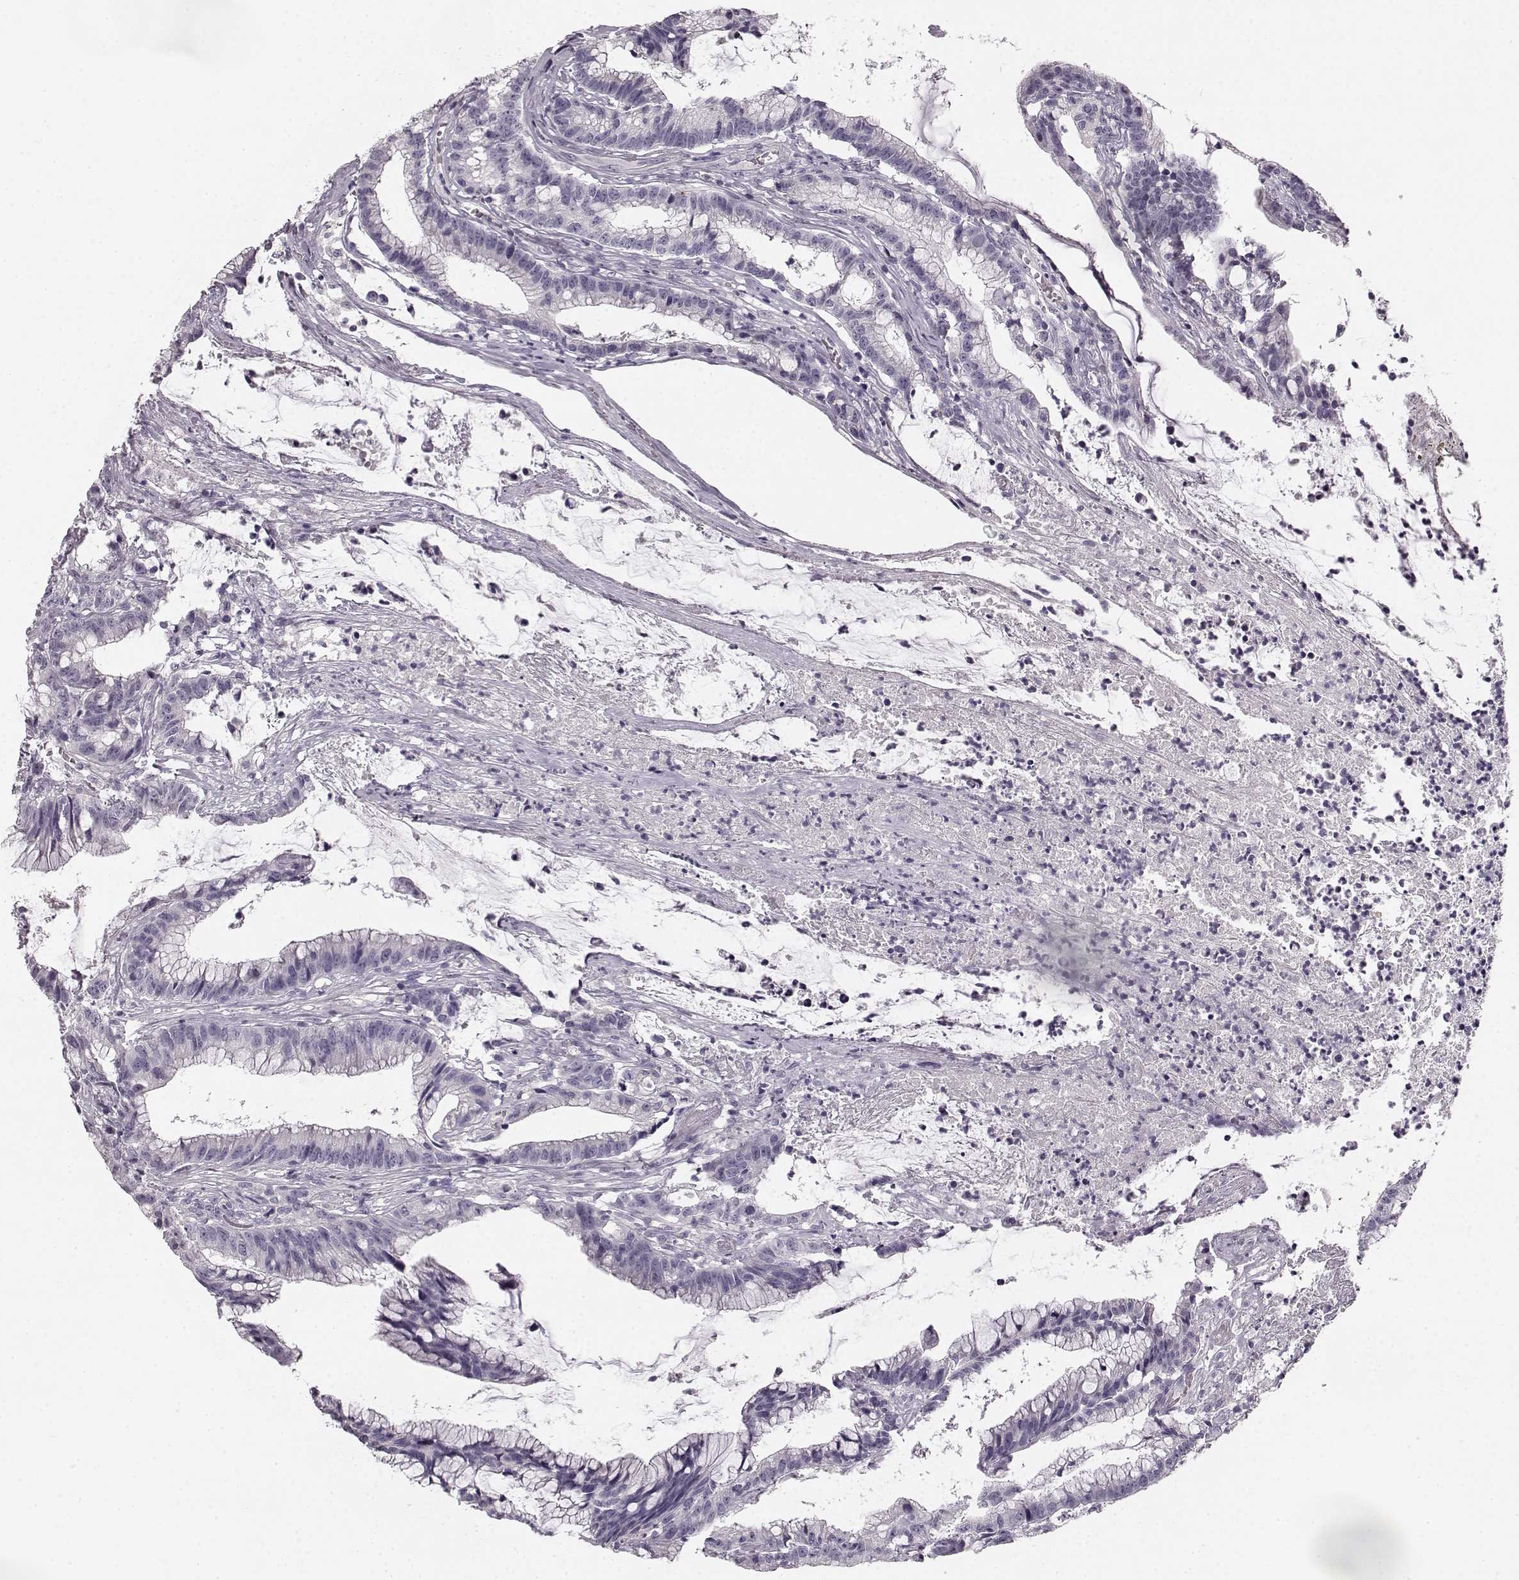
{"staining": {"intensity": "negative", "quantity": "none", "location": "none"}, "tissue": "colorectal cancer", "cell_type": "Tumor cells", "image_type": "cancer", "snomed": [{"axis": "morphology", "description": "Adenocarcinoma, NOS"}, {"axis": "topography", "description": "Colon"}], "caption": "Colorectal cancer was stained to show a protein in brown. There is no significant positivity in tumor cells.", "gene": "KIAA0319", "patient": {"sex": "female", "age": 78}}